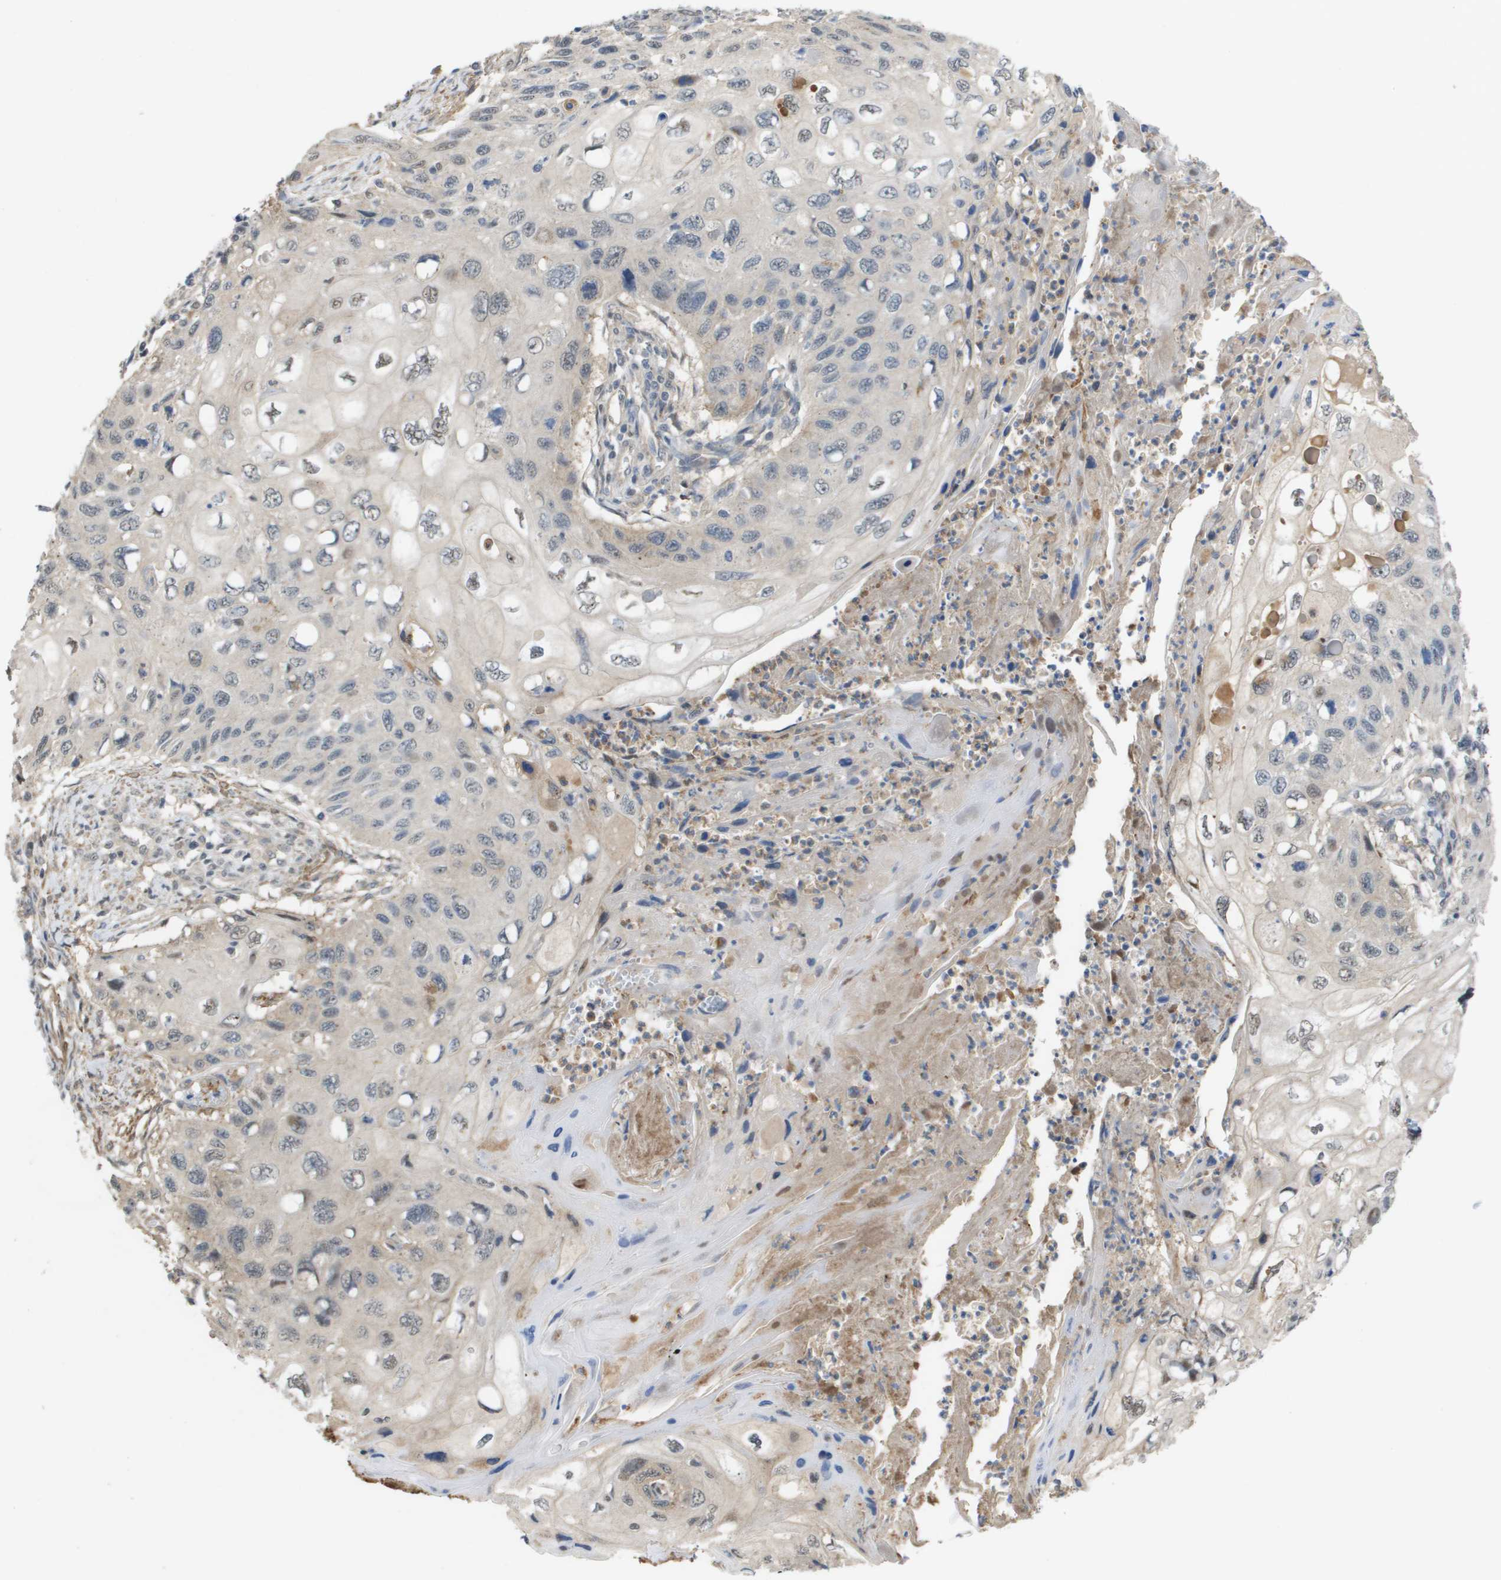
{"staining": {"intensity": "weak", "quantity": "<25%", "location": "nuclear"}, "tissue": "cervical cancer", "cell_type": "Tumor cells", "image_type": "cancer", "snomed": [{"axis": "morphology", "description": "Squamous cell carcinoma, NOS"}, {"axis": "topography", "description": "Cervix"}], "caption": "The histopathology image displays no staining of tumor cells in squamous cell carcinoma (cervical).", "gene": "RNF112", "patient": {"sex": "female", "age": 70}}